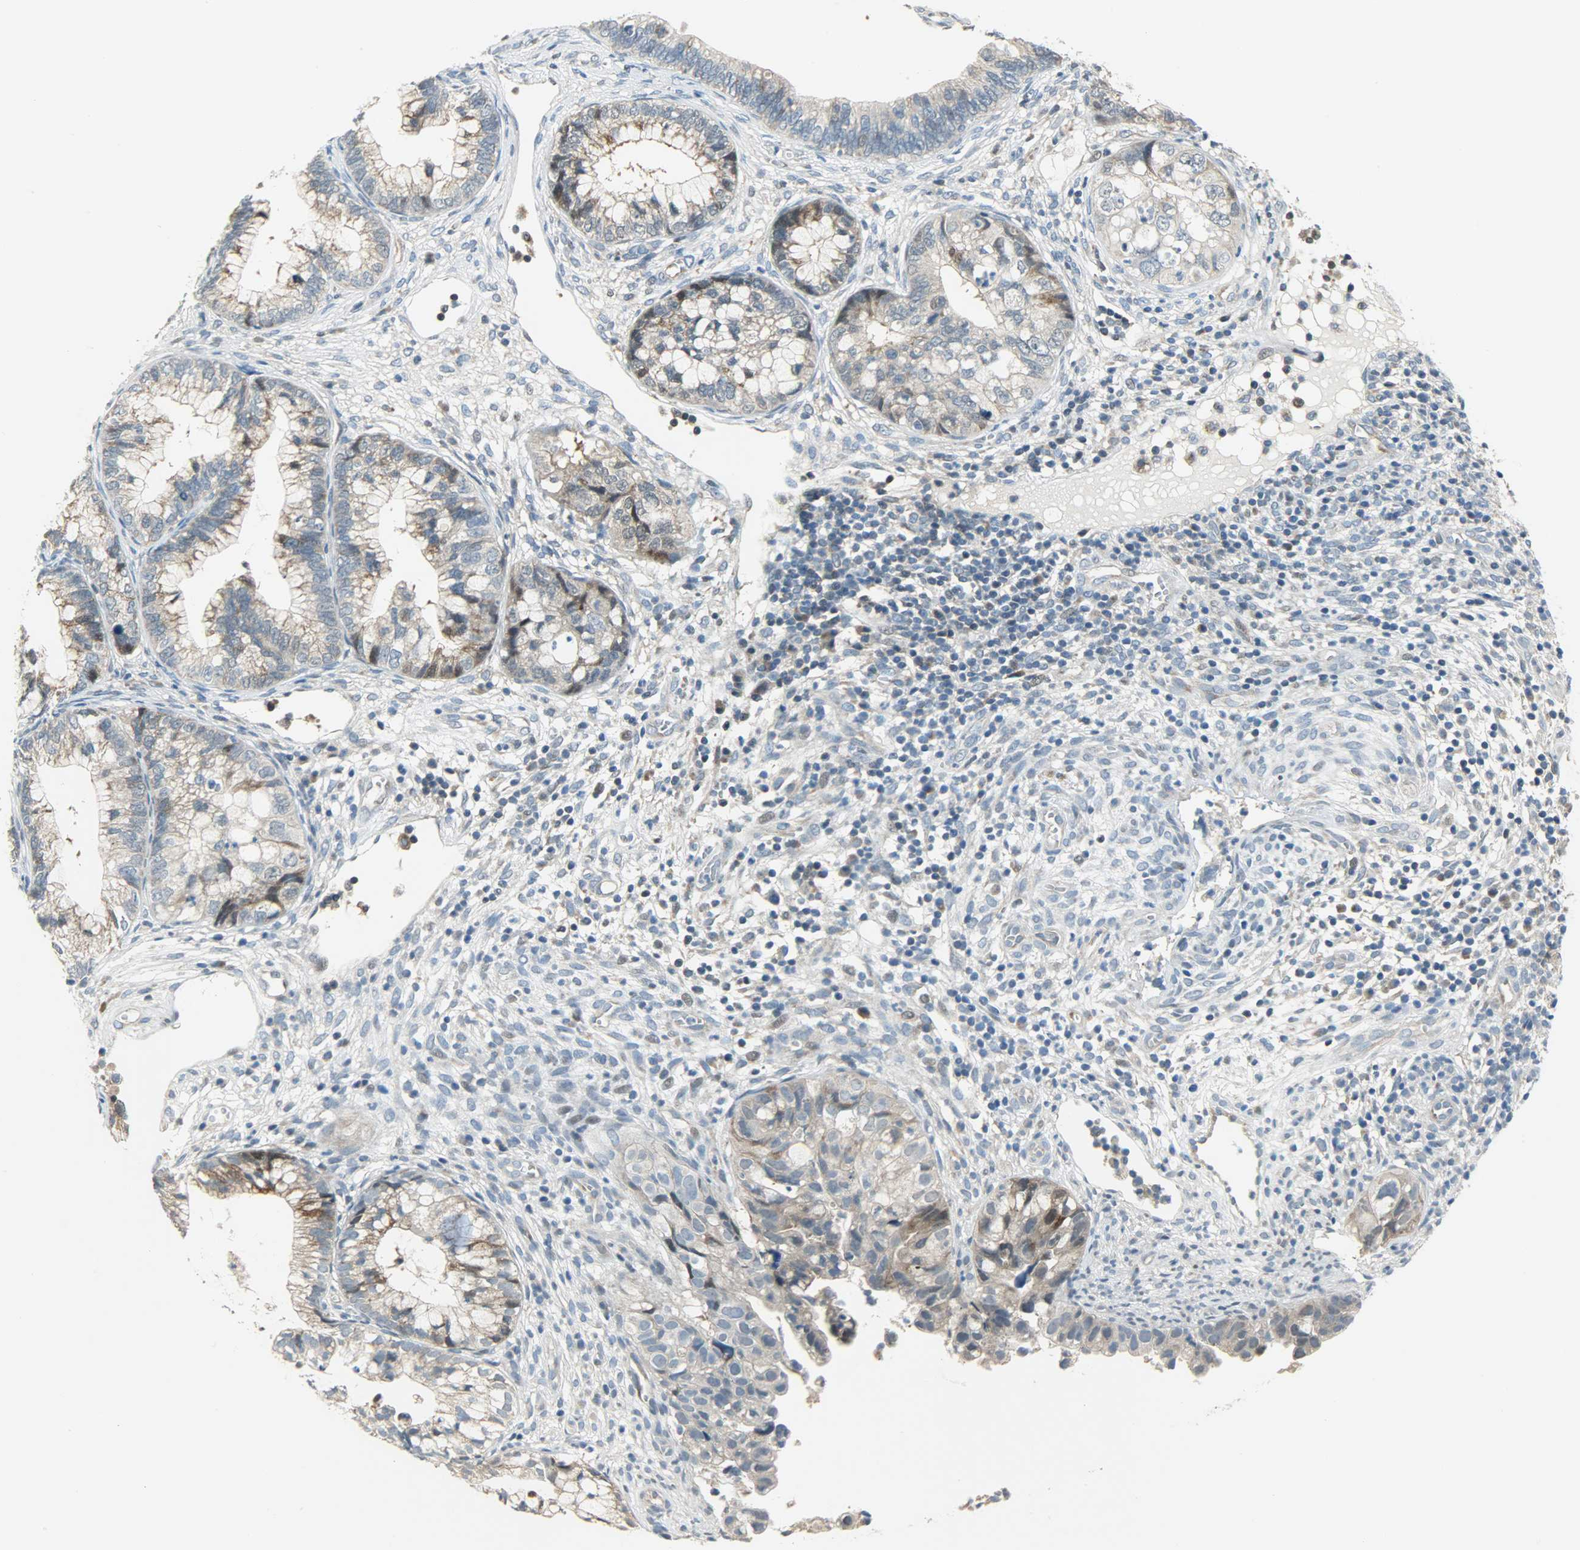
{"staining": {"intensity": "weak", "quantity": ">75%", "location": "cytoplasmic/membranous"}, "tissue": "cervical cancer", "cell_type": "Tumor cells", "image_type": "cancer", "snomed": [{"axis": "morphology", "description": "Adenocarcinoma, NOS"}, {"axis": "topography", "description": "Cervix"}], "caption": "This histopathology image exhibits immunohistochemistry (IHC) staining of human cervical cancer (adenocarcinoma), with low weak cytoplasmic/membranous staining in about >75% of tumor cells.", "gene": "PPP1R1B", "patient": {"sex": "female", "age": 44}}